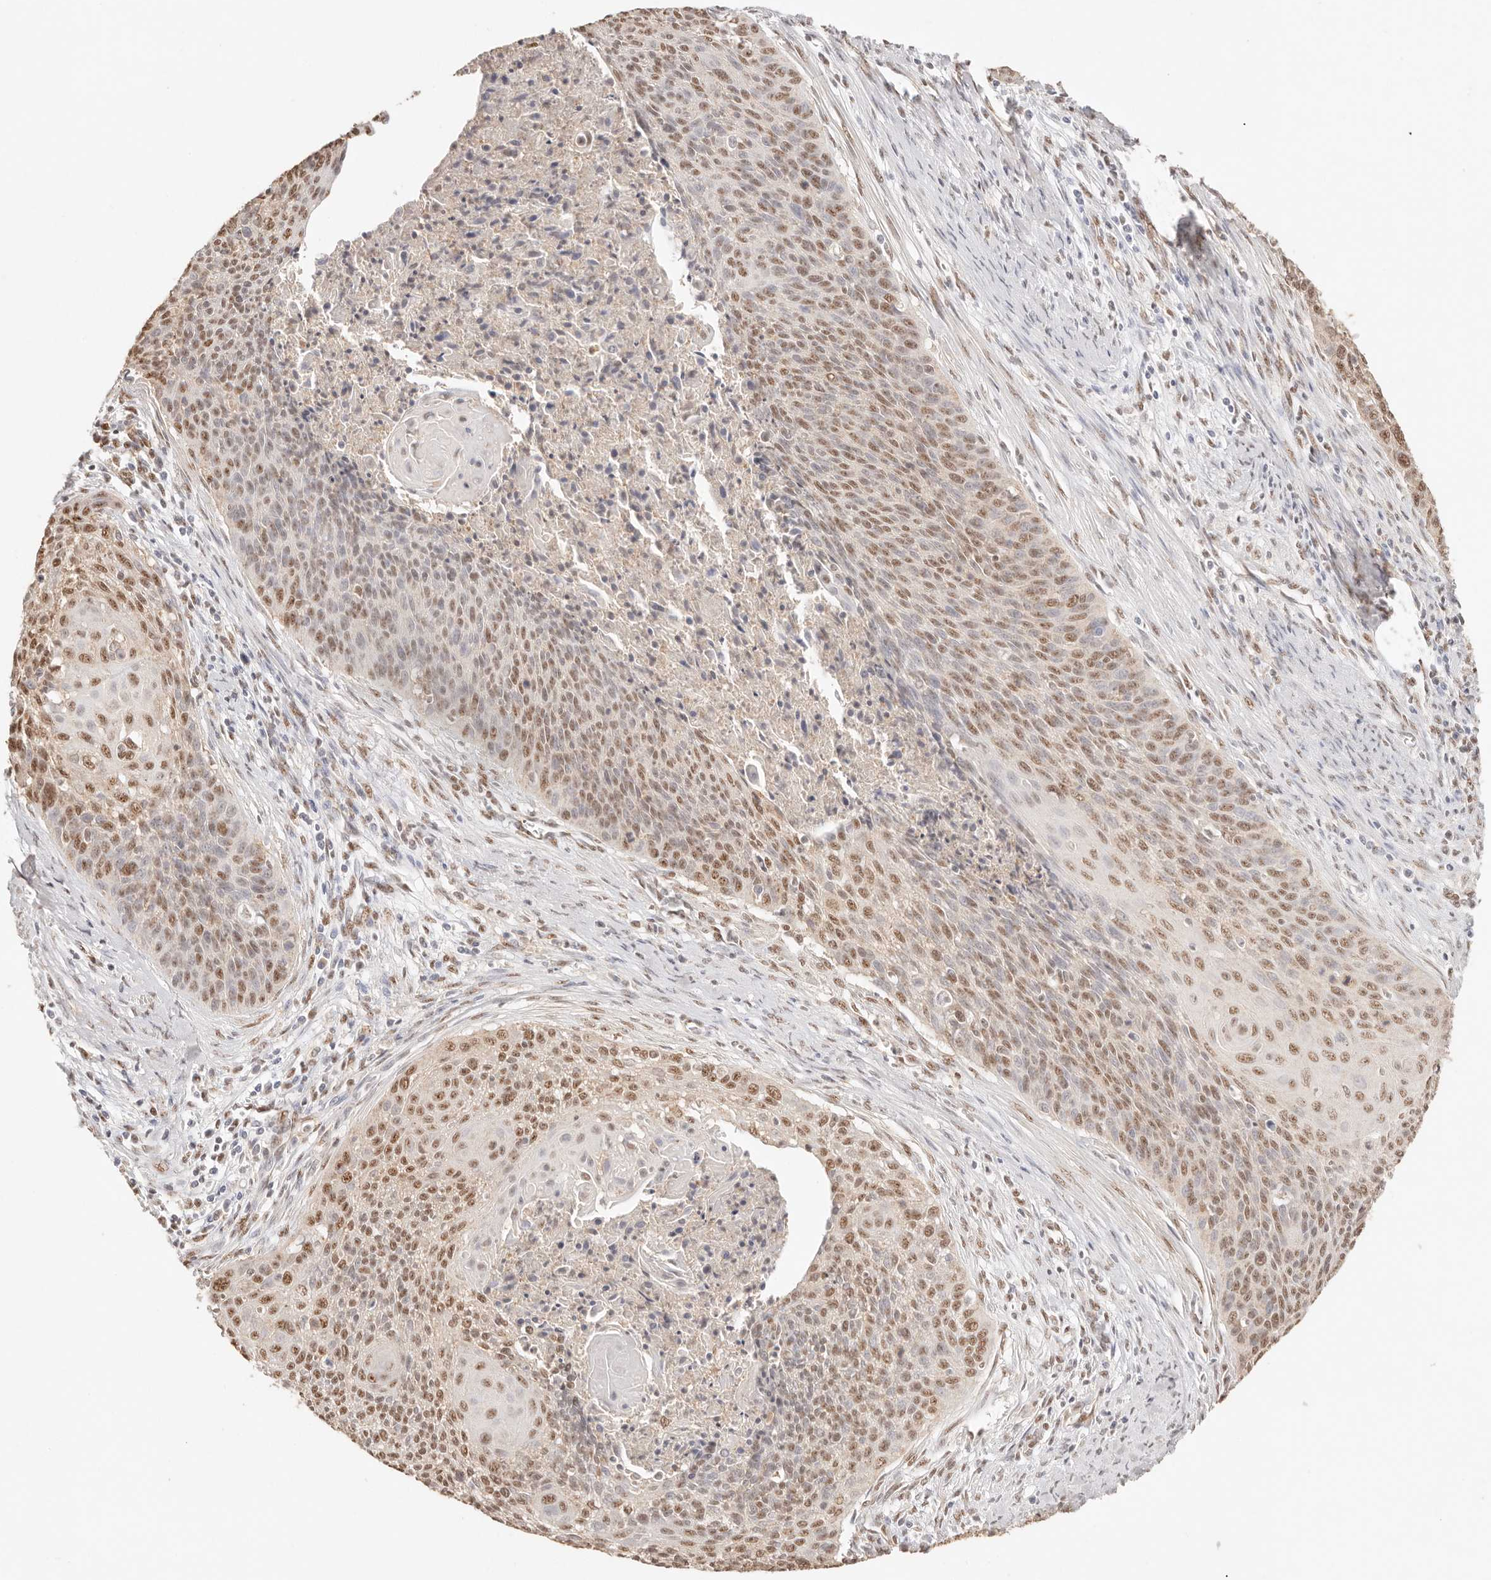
{"staining": {"intensity": "moderate", "quantity": ">75%", "location": "nuclear"}, "tissue": "cervical cancer", "cell_type": "Tumor cells", "image_type": "cancer", "snomed": [{"axis": "morphology", "description": "Squamous cell carcinoma, NOS"}, {"axis": "topography", "description": "Cervix"}], "caption": "Human squamous cell carcinoma (cervical) stained with a protein marker displays moderate staining in tumor cells.", "gene": "IL1R2", "patient": {"sex": "female", "age": 55}}